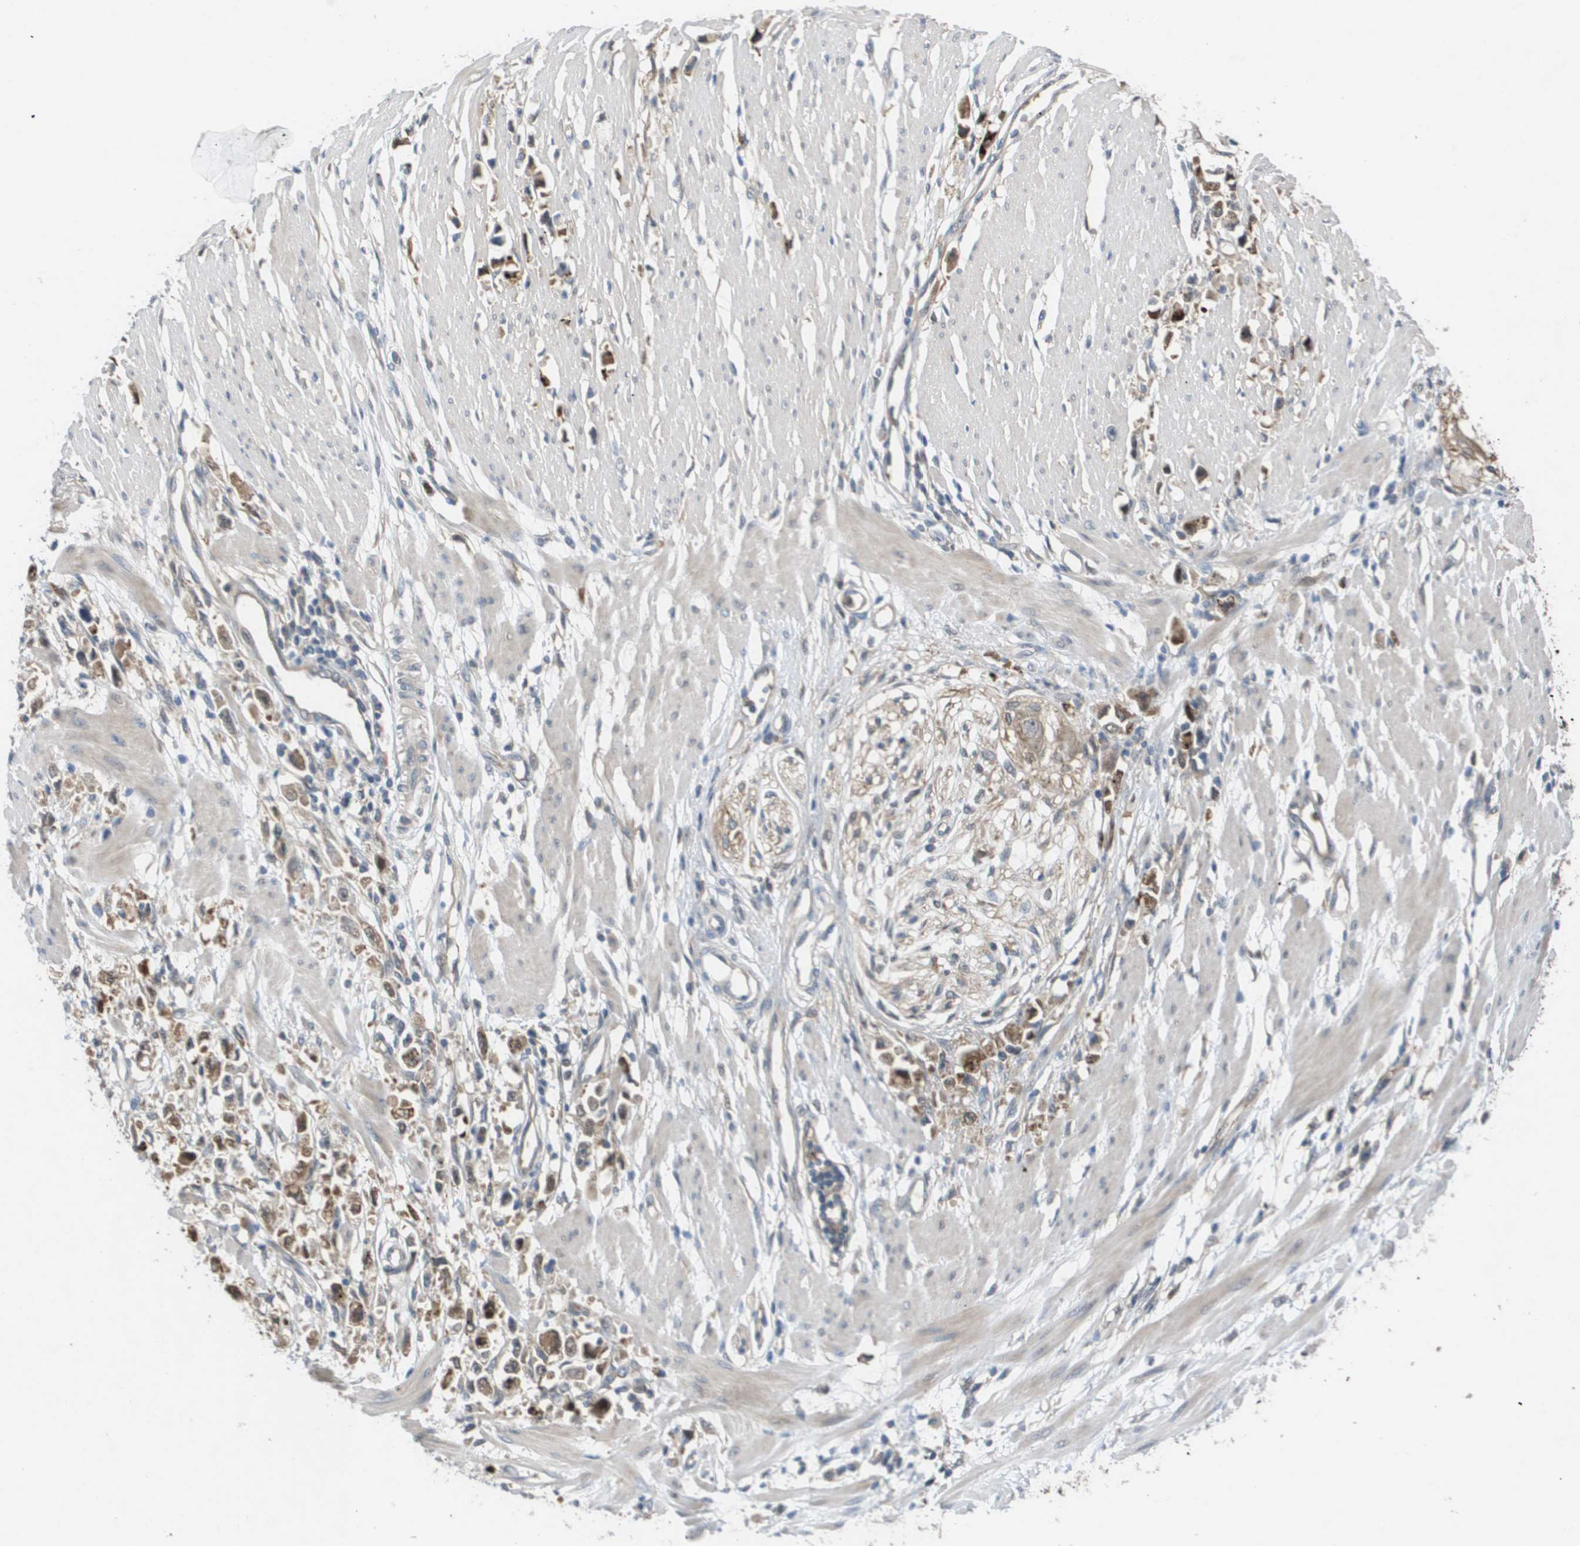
{"staining": {"intensity": "moderate", "quantity": ">75%", "location": "cytoplasmic/membranous"}, "tissue": "stomach cancer", "cell_type": "Tumor cells", "image_type": "cancer", "snomed": [{"axis": "morphology", "description": "Adenocarcinoma, NOS"}, {"axis": "topography", "description": "Stomach"}], "caption": "A high-resolution image shows immunohistochemistry (IHC) staining of stomach adenocarcinoma, which displays moderate cytoplasmic/membranous expression in about >75% of tumor cells.", "gene": "PALD1", "patient": {"sex": "female", "age": 59}}